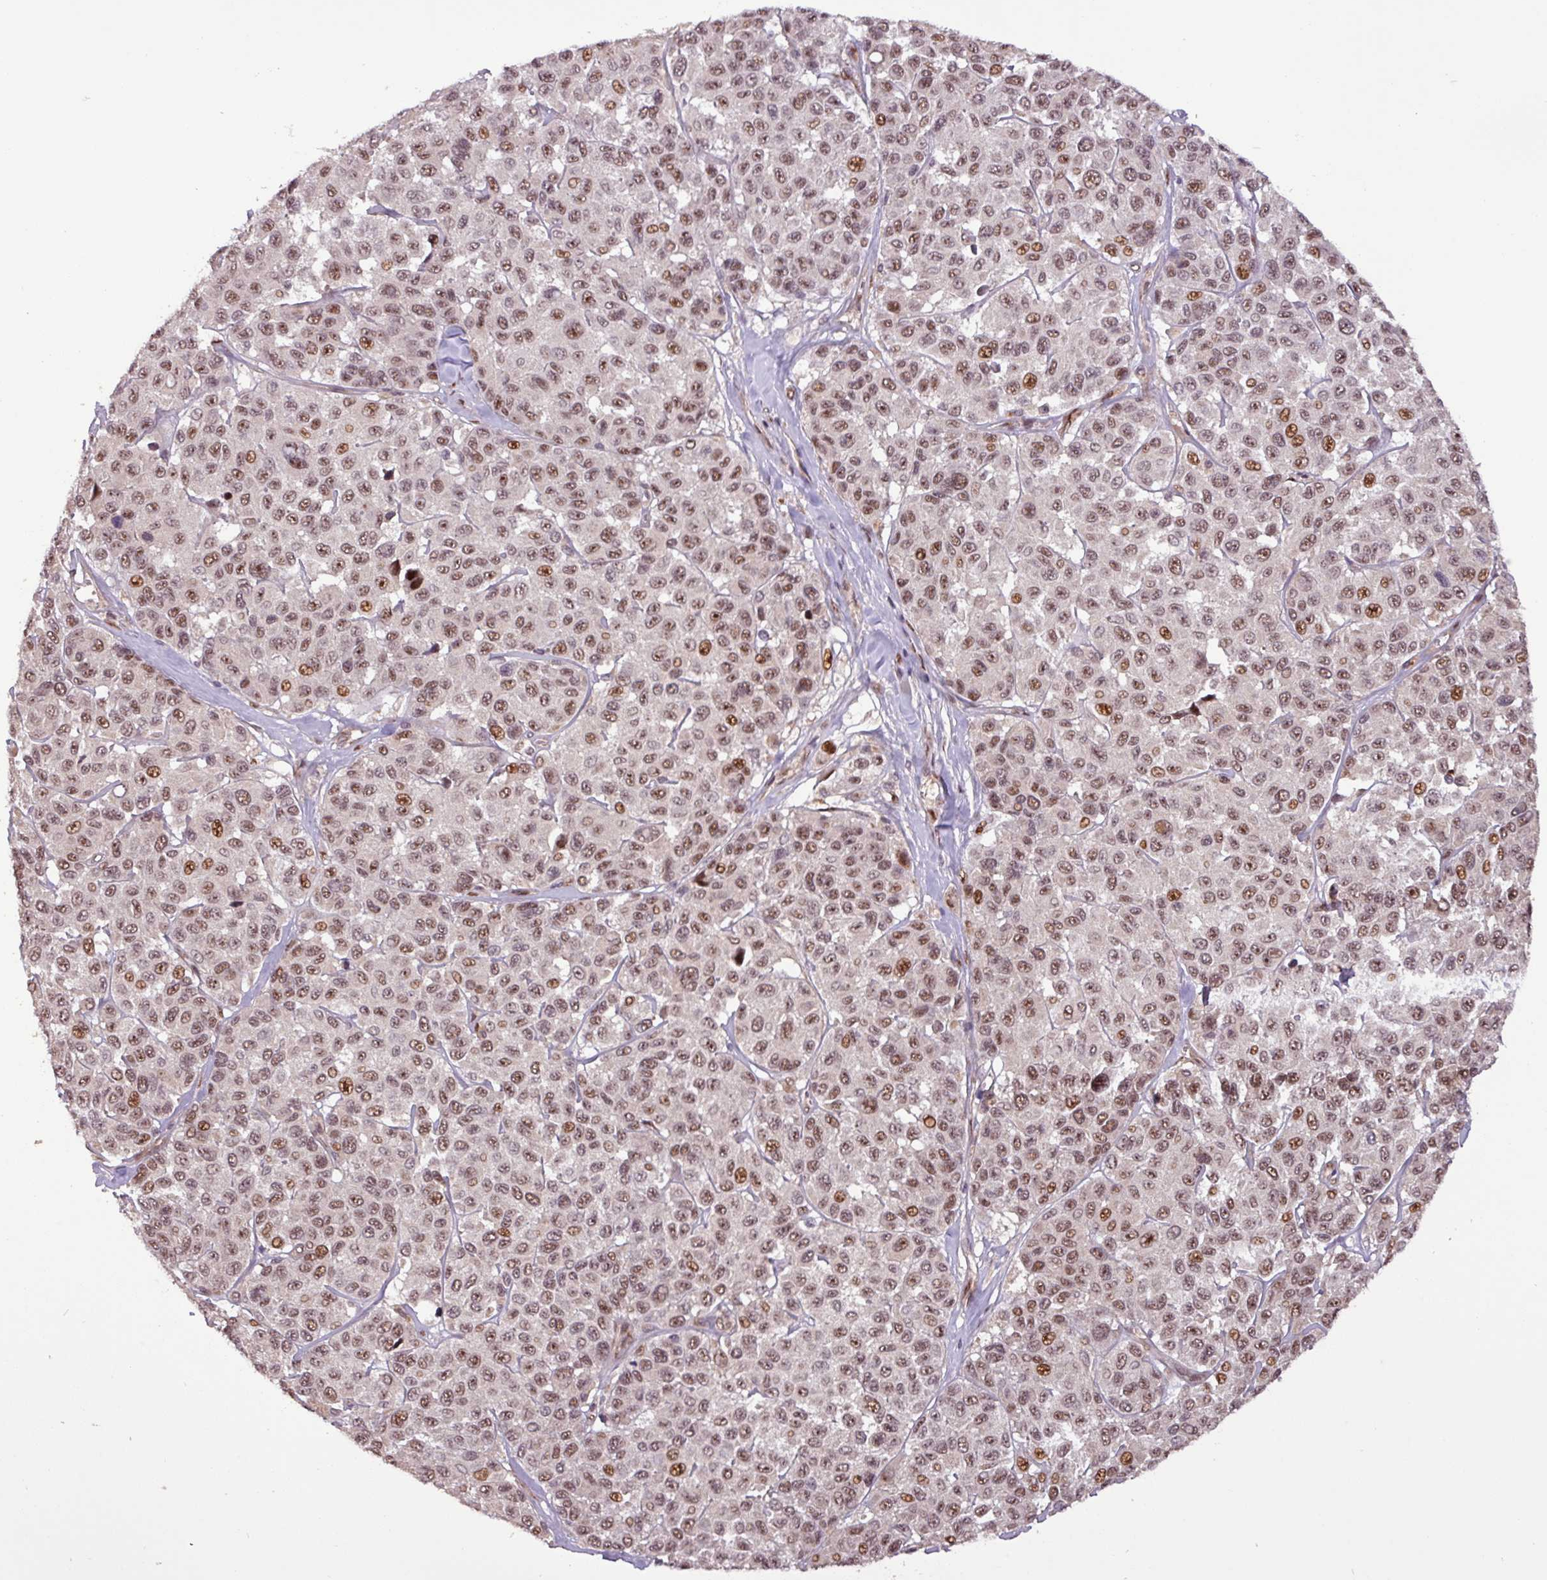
{"staining": {"intensity": "moderate", "quantity": ">75%", "location": "nuclear"}, "tissue": "melanoma", "cell_type": "Tumor cells", "image_type": "cancer", "snomed": [{"axis": "morphology", "description": "Malignant melanoma, NOS"}, {"axis": "topography", "description": "Skin"}], "caption": "Human malignant melanoma stained with a brown dye displays moderate nuclear positive expression in about >75% of tumor cells.", "gene": "SLC22A24", "patient": {"sex": "female", "age": 66}}